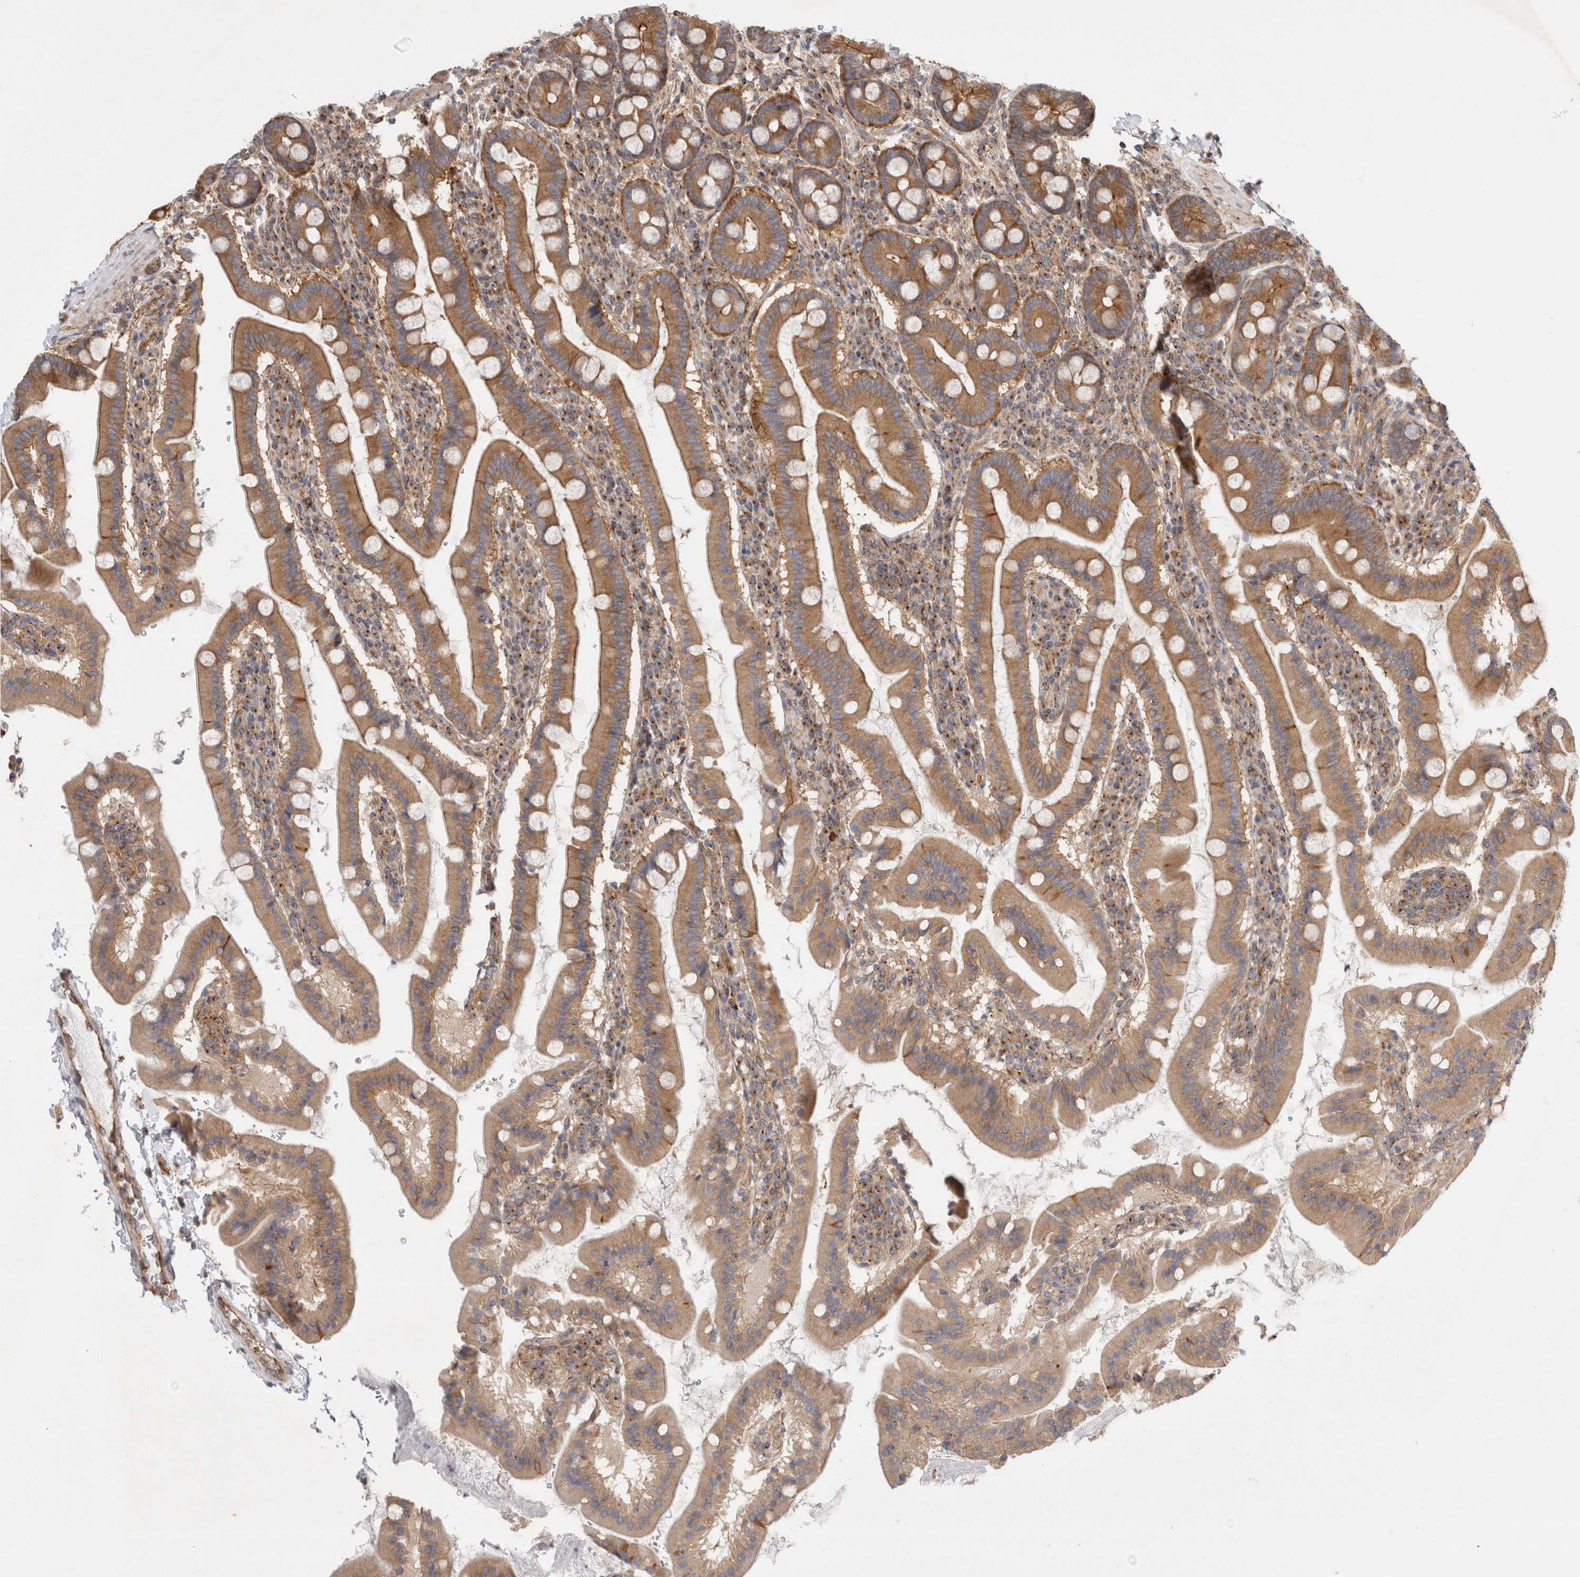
{"staining": {"intensity": "moderate", "quantity": ">75%", "location": "cytoplasmic/membranous"}, "tissue": "duodenum", "cell_type": "Glandular cells", "image_type": "normal", "snomed": [{"axis": "morphology", "description": "Normal tissue, NOS"}, {"axis": "morphology", "description": "Adenocarcinoma, NOS"}, {"axis": "topography", "description": "Pancreas"}, {"axis": "topography", "description": "Duodenum"}], "caption": "This photomicrograph displays immunohistochemistry staining of unremarkable duodenum, with medium moderate cytoplasmic/membranous positivity in about >75% of glandular cells.", "gene": "GPR150", "patient": {"sex": "male", "age": 50}}